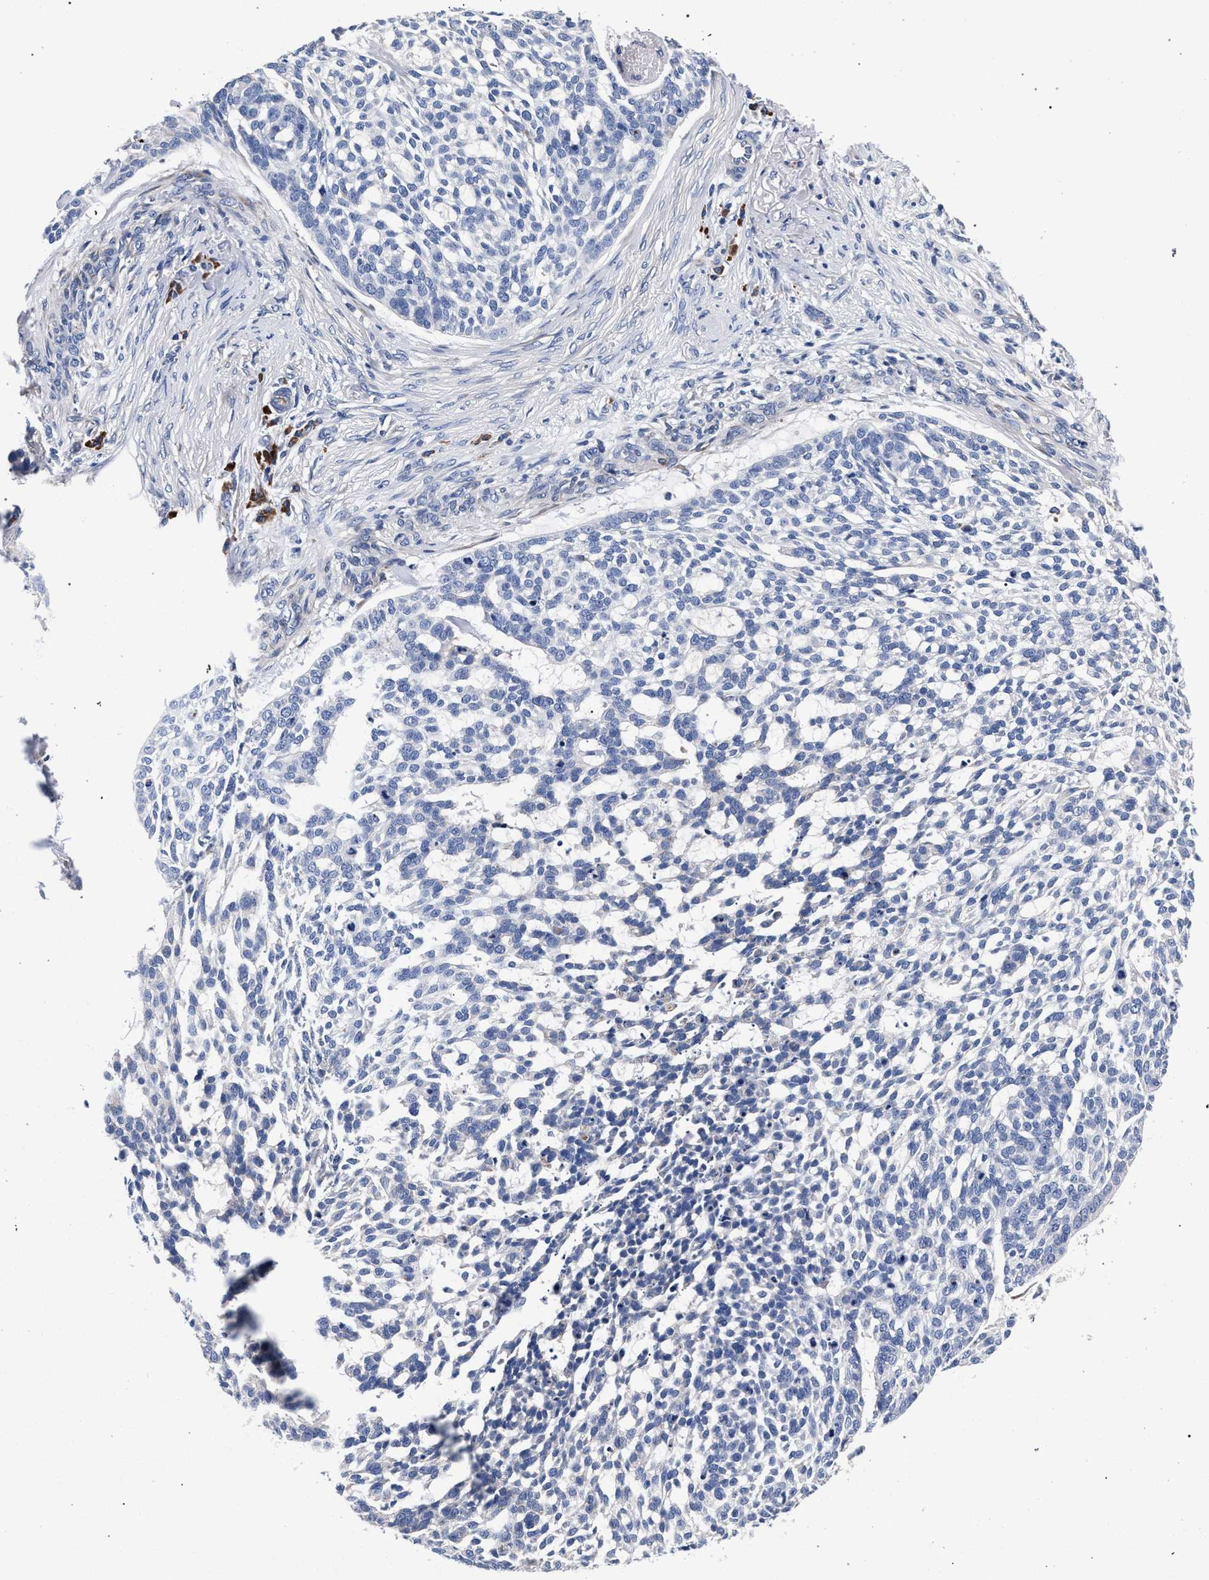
{"staining": {"intensity": "negative", "quantity": "none", "location": "none"}, "tissue": "skin cancer", "cell_type": "Tumor cells", "image_type": "cancer", "snomed": [{"axis": "morphology", "description": "Basal cell carcinoma"}, {"axis": "topography", "description": "Skin"}], "caption": "Skin cancer was stained to show a protein in brown. There is no significant staining in tumor cells.", "gene": "ACOX1", "patient": {"sex": "female", "age": 64}}